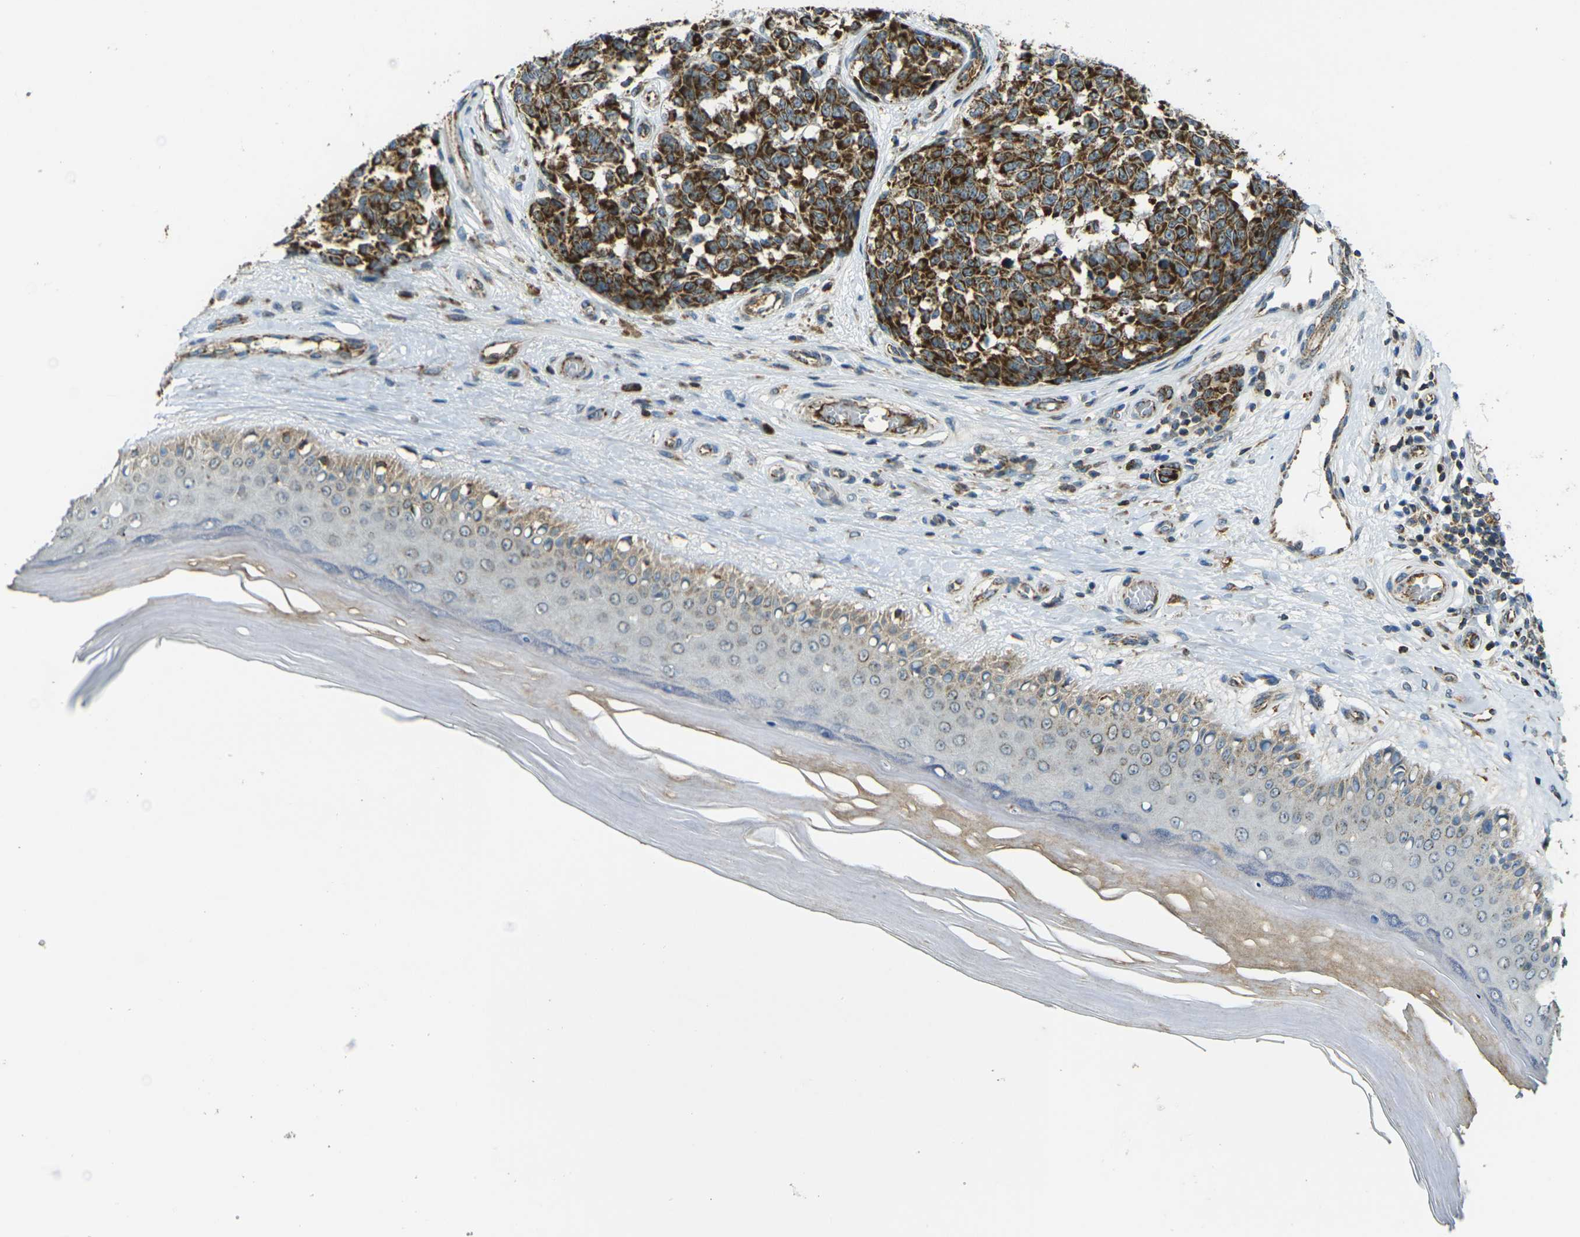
{"staining": {"intensity": "strong", "quantity": ">75%", "location": "cytoplasmic/membranous"}, "tissue": "melanoma", "cell_type": "Tumor cells", "image_type": "cancer", "snomed": [{"axis": "morphology", "description": "Malignant melanoma, NOS"}, {"axis": "topography", "description": "Skin"}], "caption": "This is a histology image of IHC staining of melanoma, which shows strong expression in the cytoplasmic/membranous of tumor cells.", "gene": "IGF1R", "patient": {"sex": "female", "age": 64}}